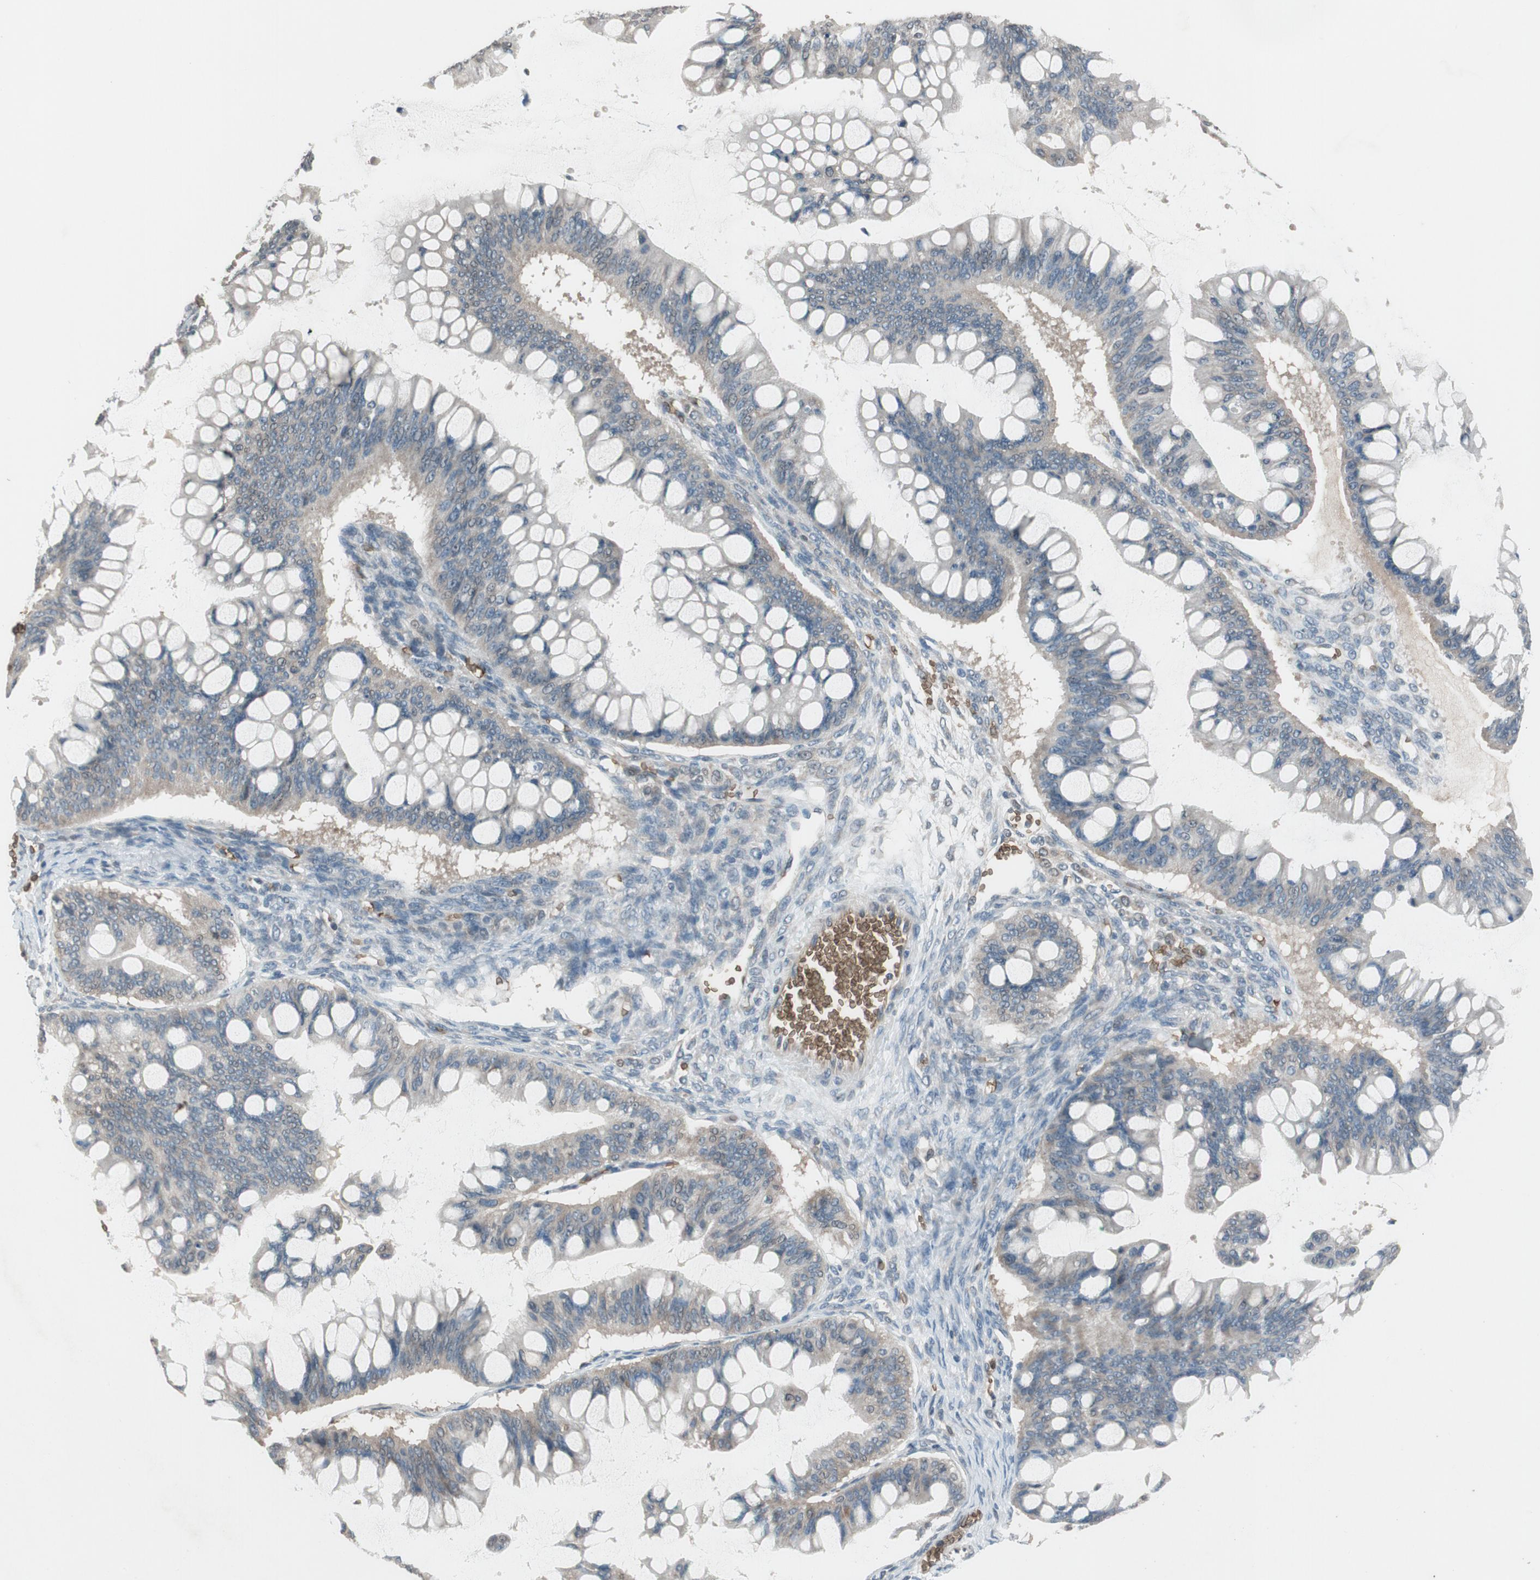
{"staining": {"intensity": "negative", "quantity": "none", "location": "none"}, "tissue": "ovarian cancer", "cell_type": "Tumor cells", "image_type": "cancer", "snomed": [{"axis": "morphology", "description": "Cystadenocarcinoma, mucinous, NOS"}, {"axis": "topography", "description": "Ovary"}], "caption": "Human ovarian cancer stained for a protein using immunohistochemistry (IHC) demonstrates no positivity in tumor cells.", "gene": "GYPC", "patient": {"sex": "female", "age": 73}}